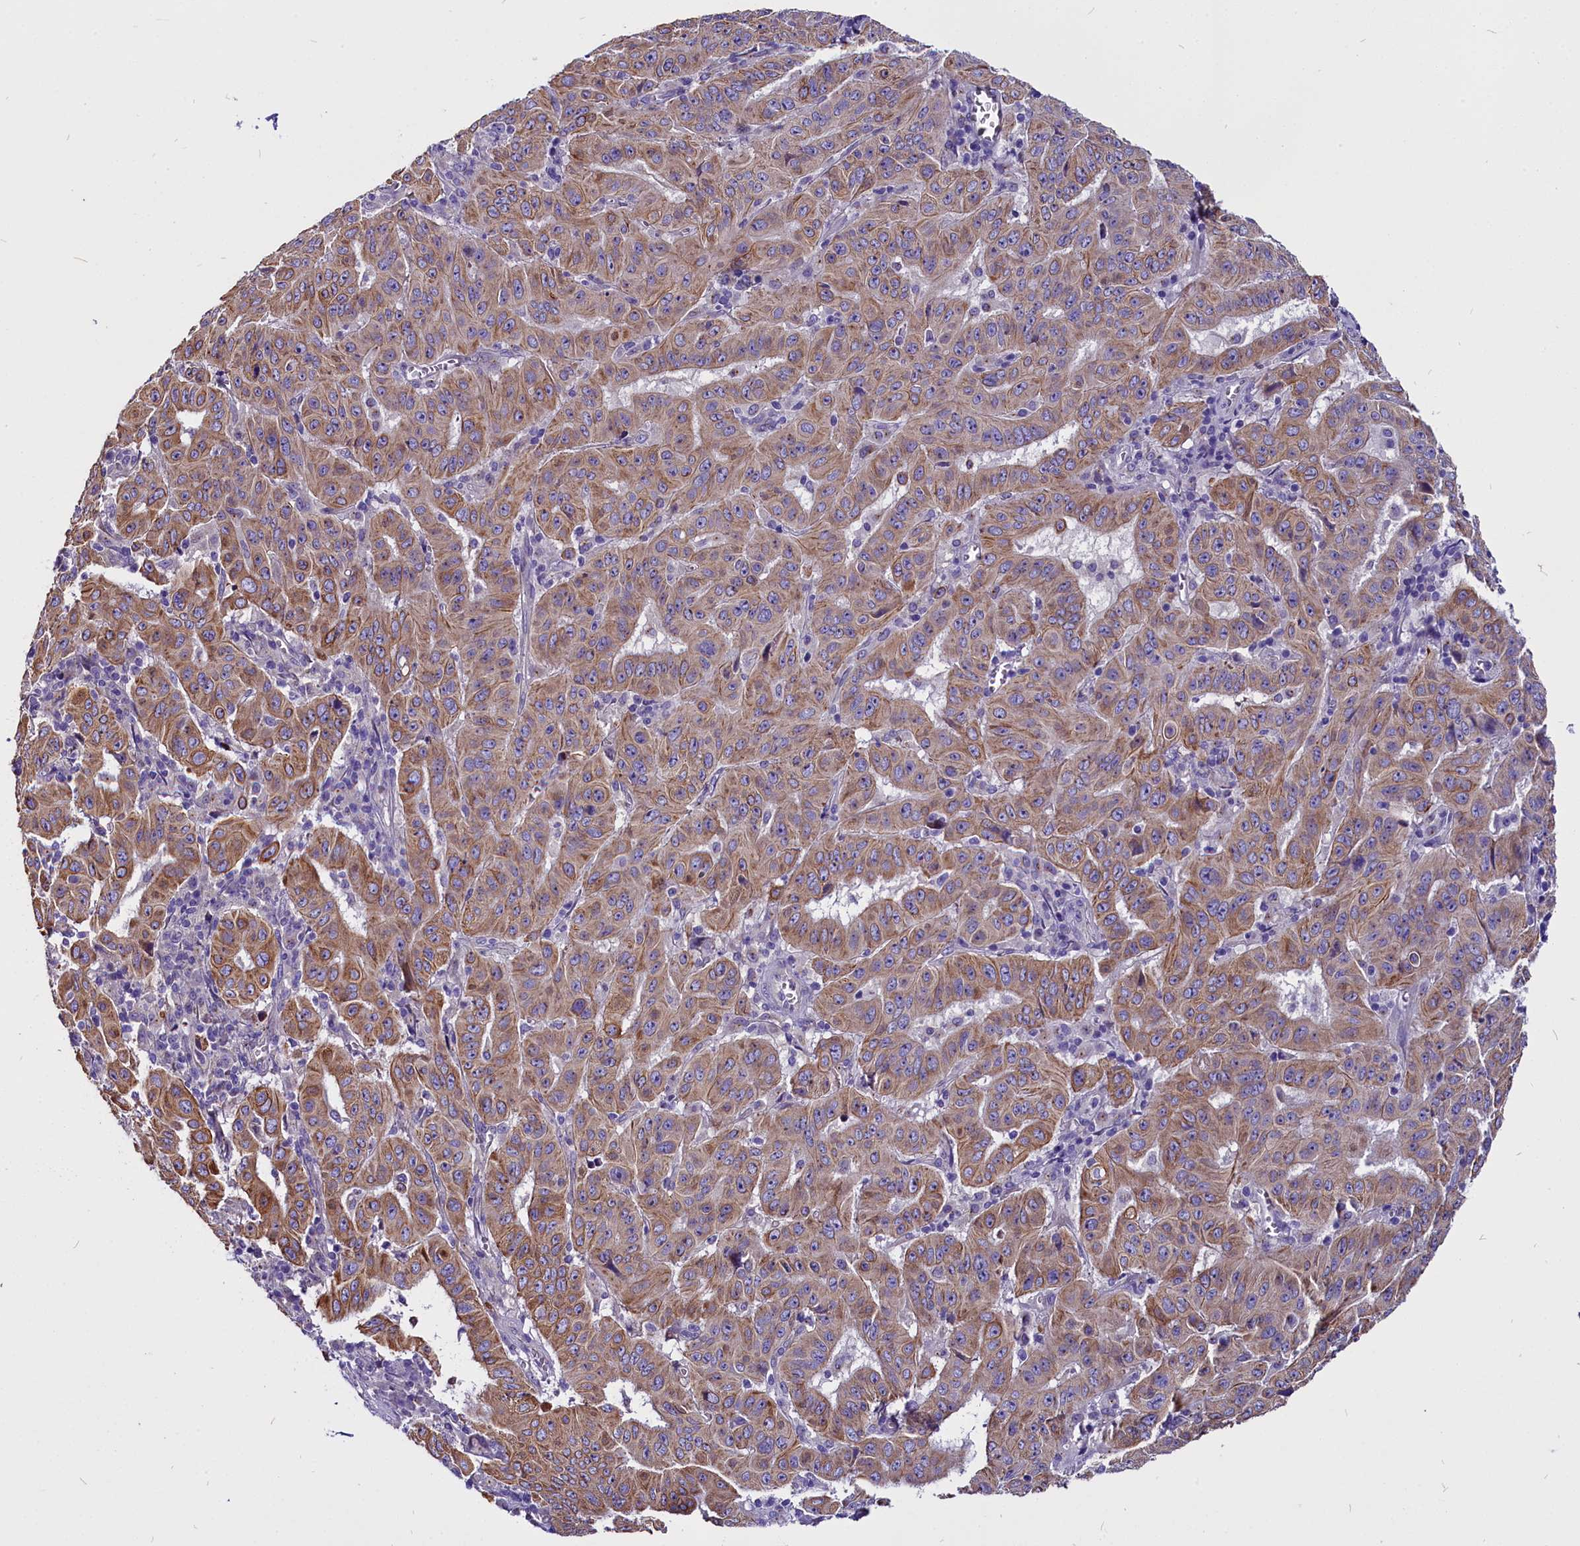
{"staining": {"intensity": "moderate", "quantity": ">75%", "location": "cytoplasmic/membranous"}, "tissue": "pancreatic cancer", "cell_type": "Tumor cells", "image_type": "cancer", "snomed": [{"axis": "morphology", "description": "Adenocarcinoma, NOS"}, {"axis": "topography", "description": "Pancreas"}], "caption": "Immunohistochemical staining of pancreatic cancer (adenocarcinoma) reveals moderate cytoplasmic/membranous protein positivity in about >75% of tumor cells. Using DAB (3,3'-diaminobenzidine) (brown) and hematoxylin (blue) stains, captured at high magnification using brightfield microscopy.", "gene": "CEP170", "patient": {"sex": "male", "age": 63}}